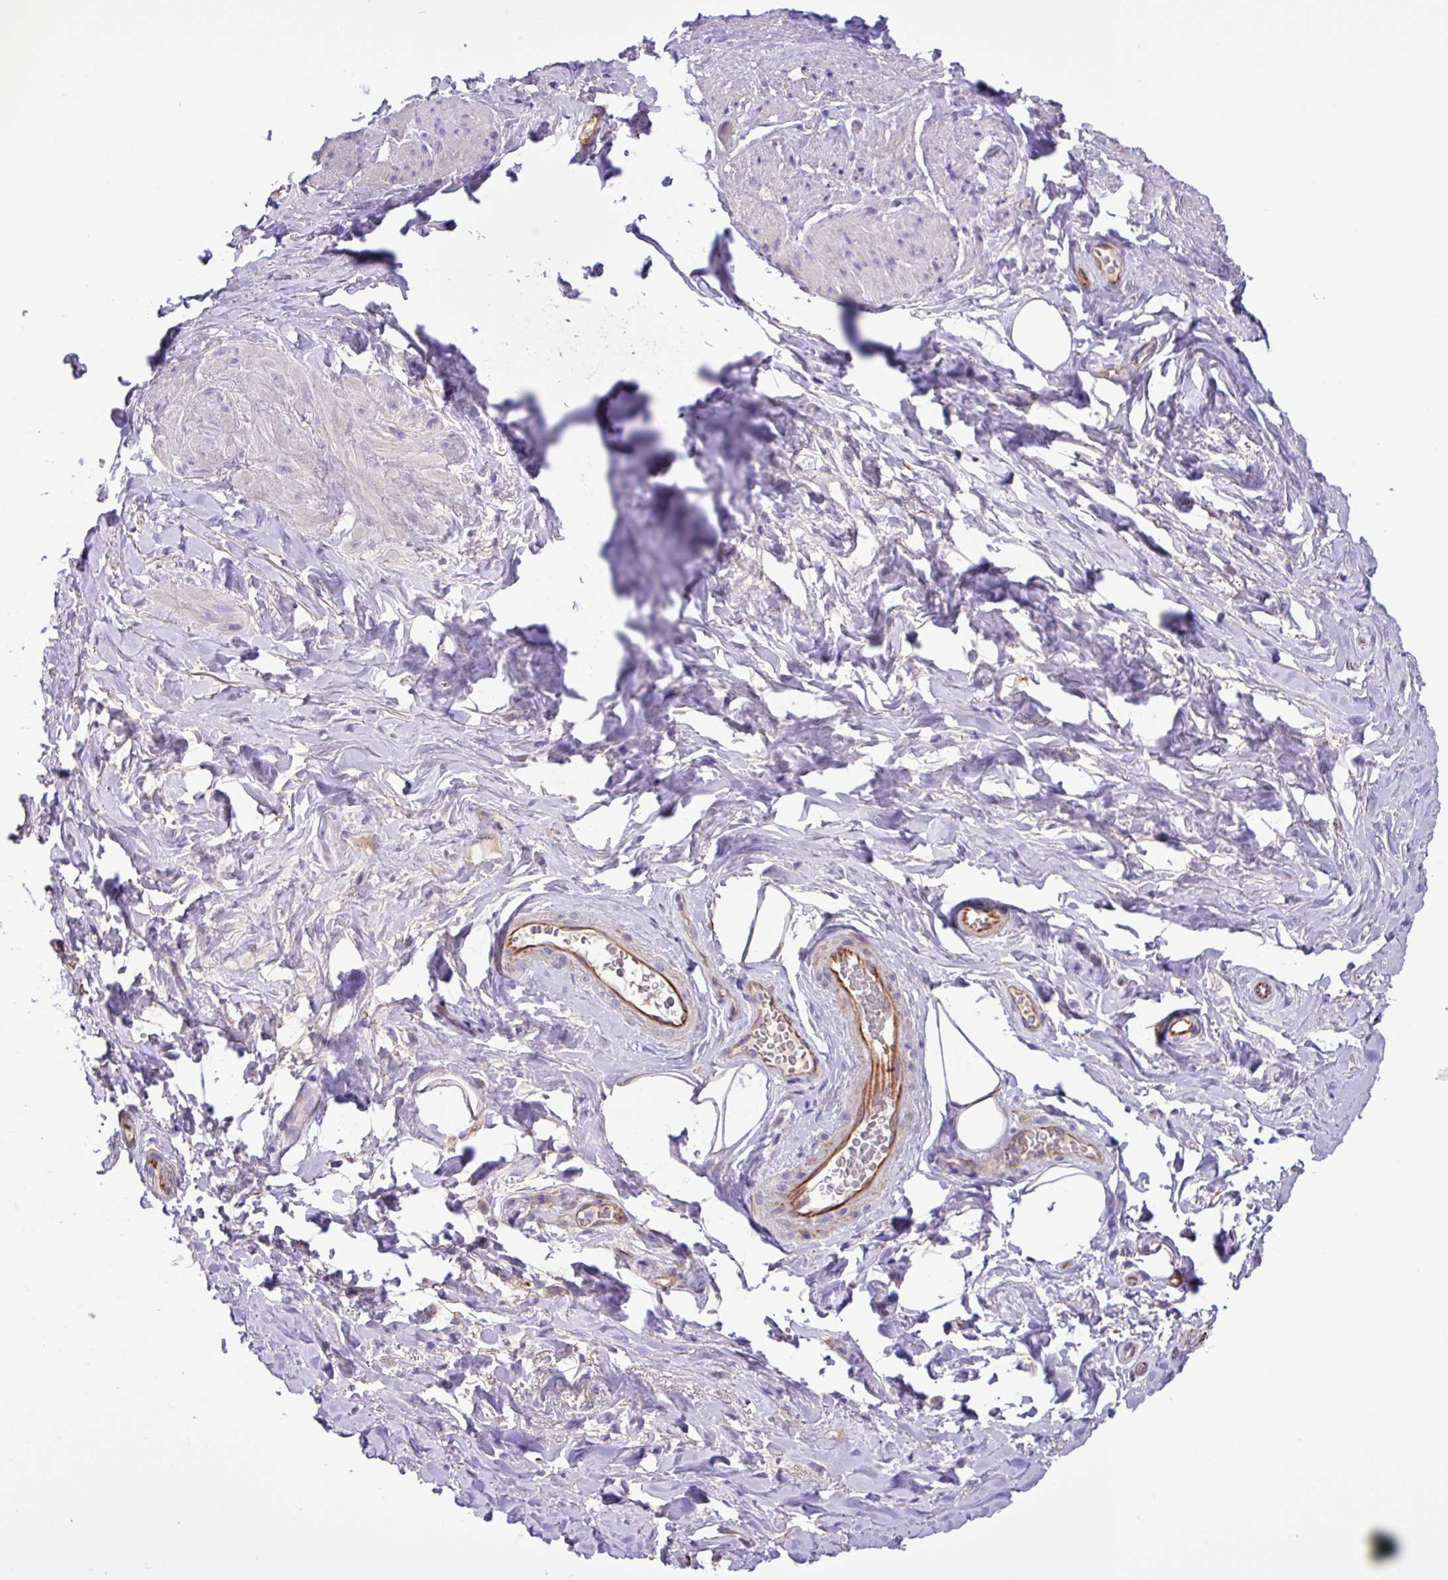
{"staining": {"intensity": "negative", "quantity": "none", "location": "none"}, "tissue": "smooth muscle", "cell_type": "Smooth muscle cells", "image_type": "normal", "snomed": [{"axis": "morphology", "description": "Normal tissue, NOS"}, {"axis": "topography", "description": "Smooth muscle"}, {"axis": "topography", "description": "Peripheral nerve tissue"}], "caption": "Immunohistochemistry (IHC) histopathology image of unremarkable smooth muscle: human smooth muscle stained with DAB (3,3'-diaminobenzidine) shows no significant protein positivity in smooth muscle cells.", "gene": "MRM2", "patient": {"sex": "male", "age": 69}}